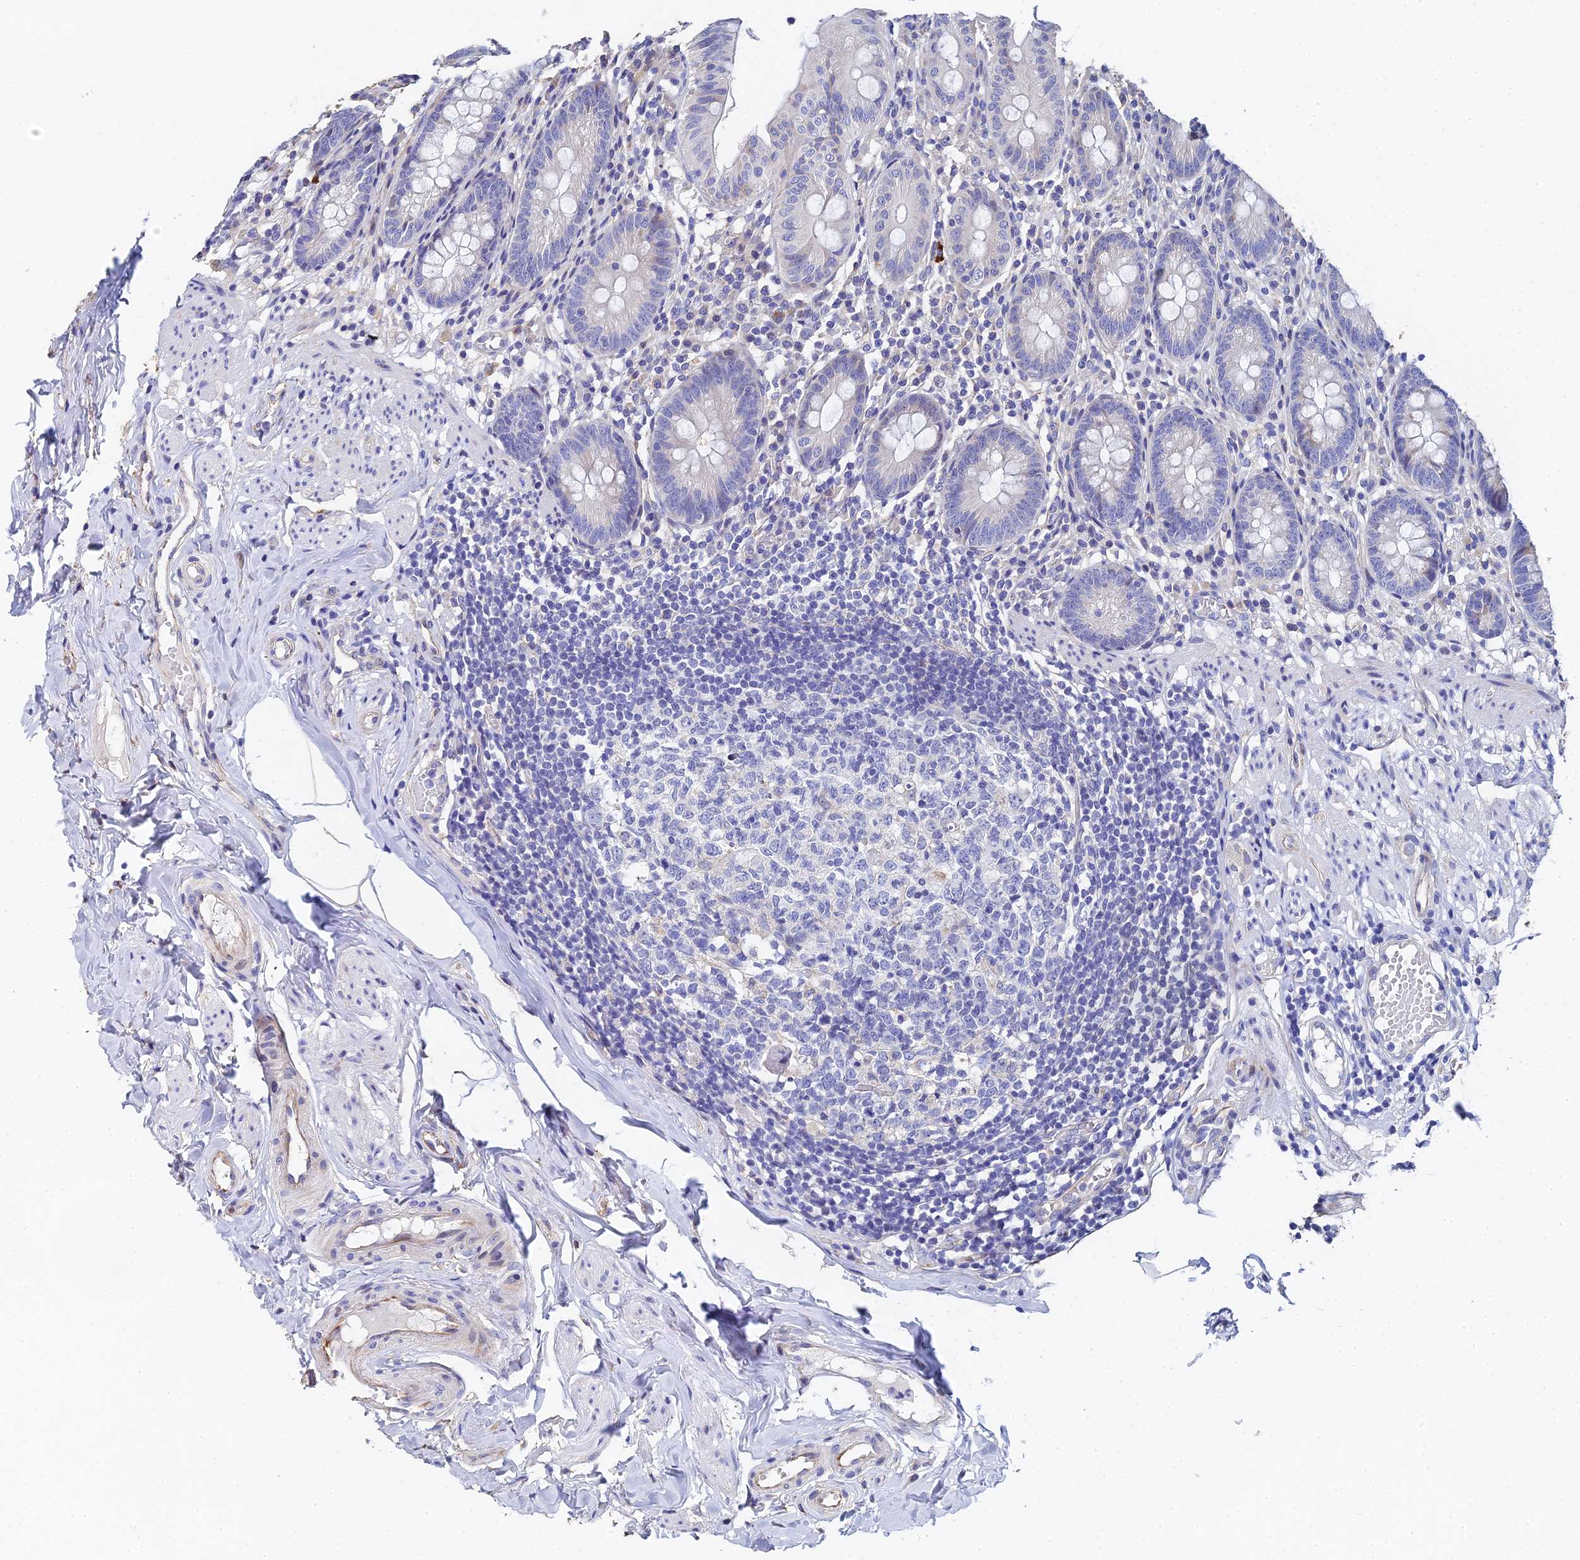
{"staining": {"intensity": "weak", "quantity": "<25%", "location": "cytoplasmic/membranous"}, "tissue": "appendix", "cell_type": "Glandular cells", "image_type": "normal", "snomed": [{"axis": "morphology", "description": "Normal tissue, NOS"}, {"axis": "topography", "description": "Appendix"}], "caption": "Immunohistochemical staining of unremarkable human appendix displays no significant staining in glandular cells.", "gene": "ENSG00000268674", "patient": {"sex": "male", "age": 55}}